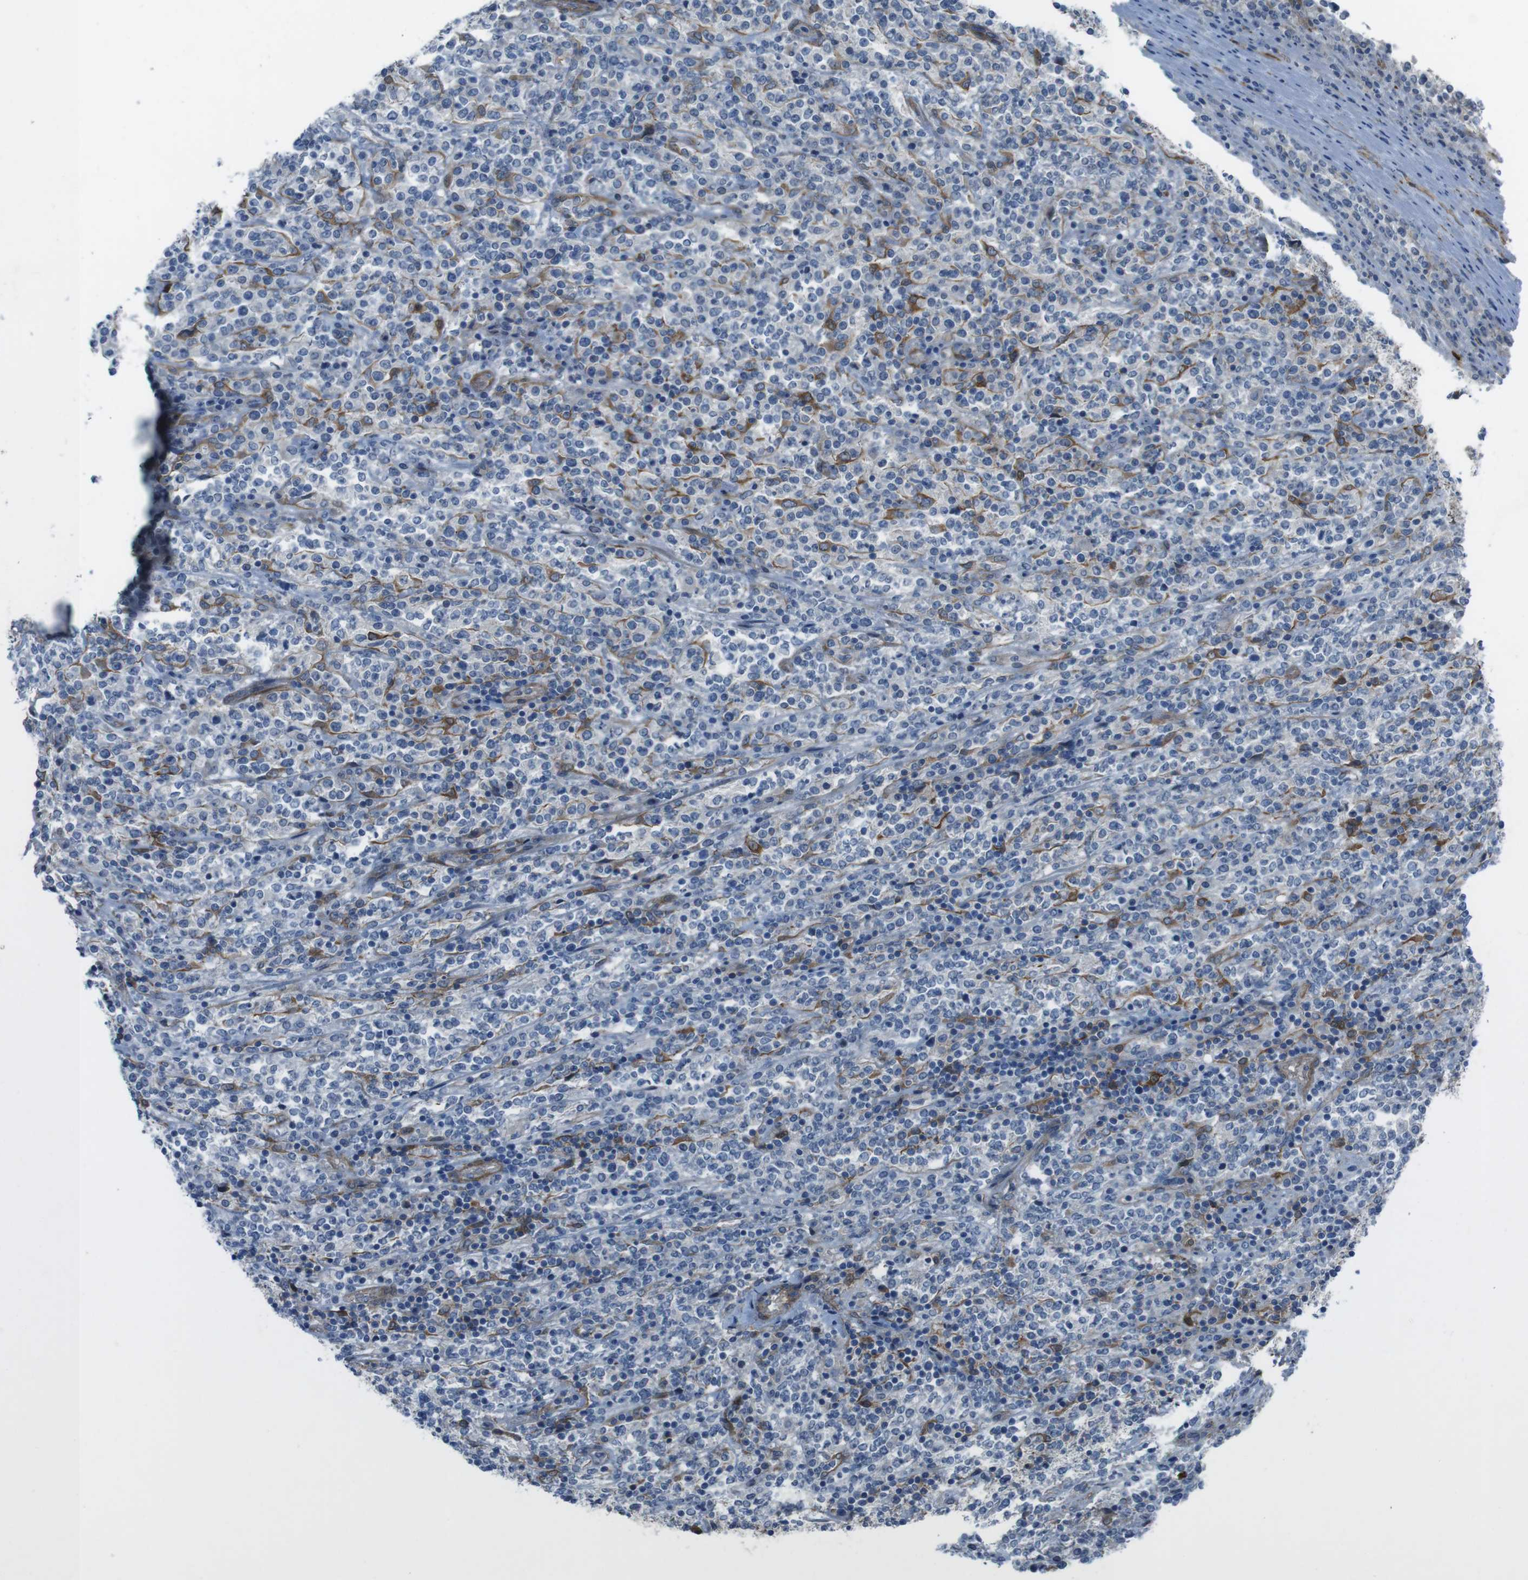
{"staining": {"intensity": "negative", "quantity": "none", "location": "none"}, "tissue": "lymphoma", "cell_type": "Tumor cells", "image_type": "cancer", "snomed": [{"axis": "morphology", "description": "Malignant lymphoma, non-Hodgkin's type, High grade"}, {"axis": "topography", "description": "Soft tissue"}], "caption": "IHC histopathology image of malignant lymphoma, non-Hodgkin's type (high-grade) stained for a protein (brown), which reveals no positivity in tumor cells.", "gene": "ANK2", "patient": {"sex": "male", "age": 18}}